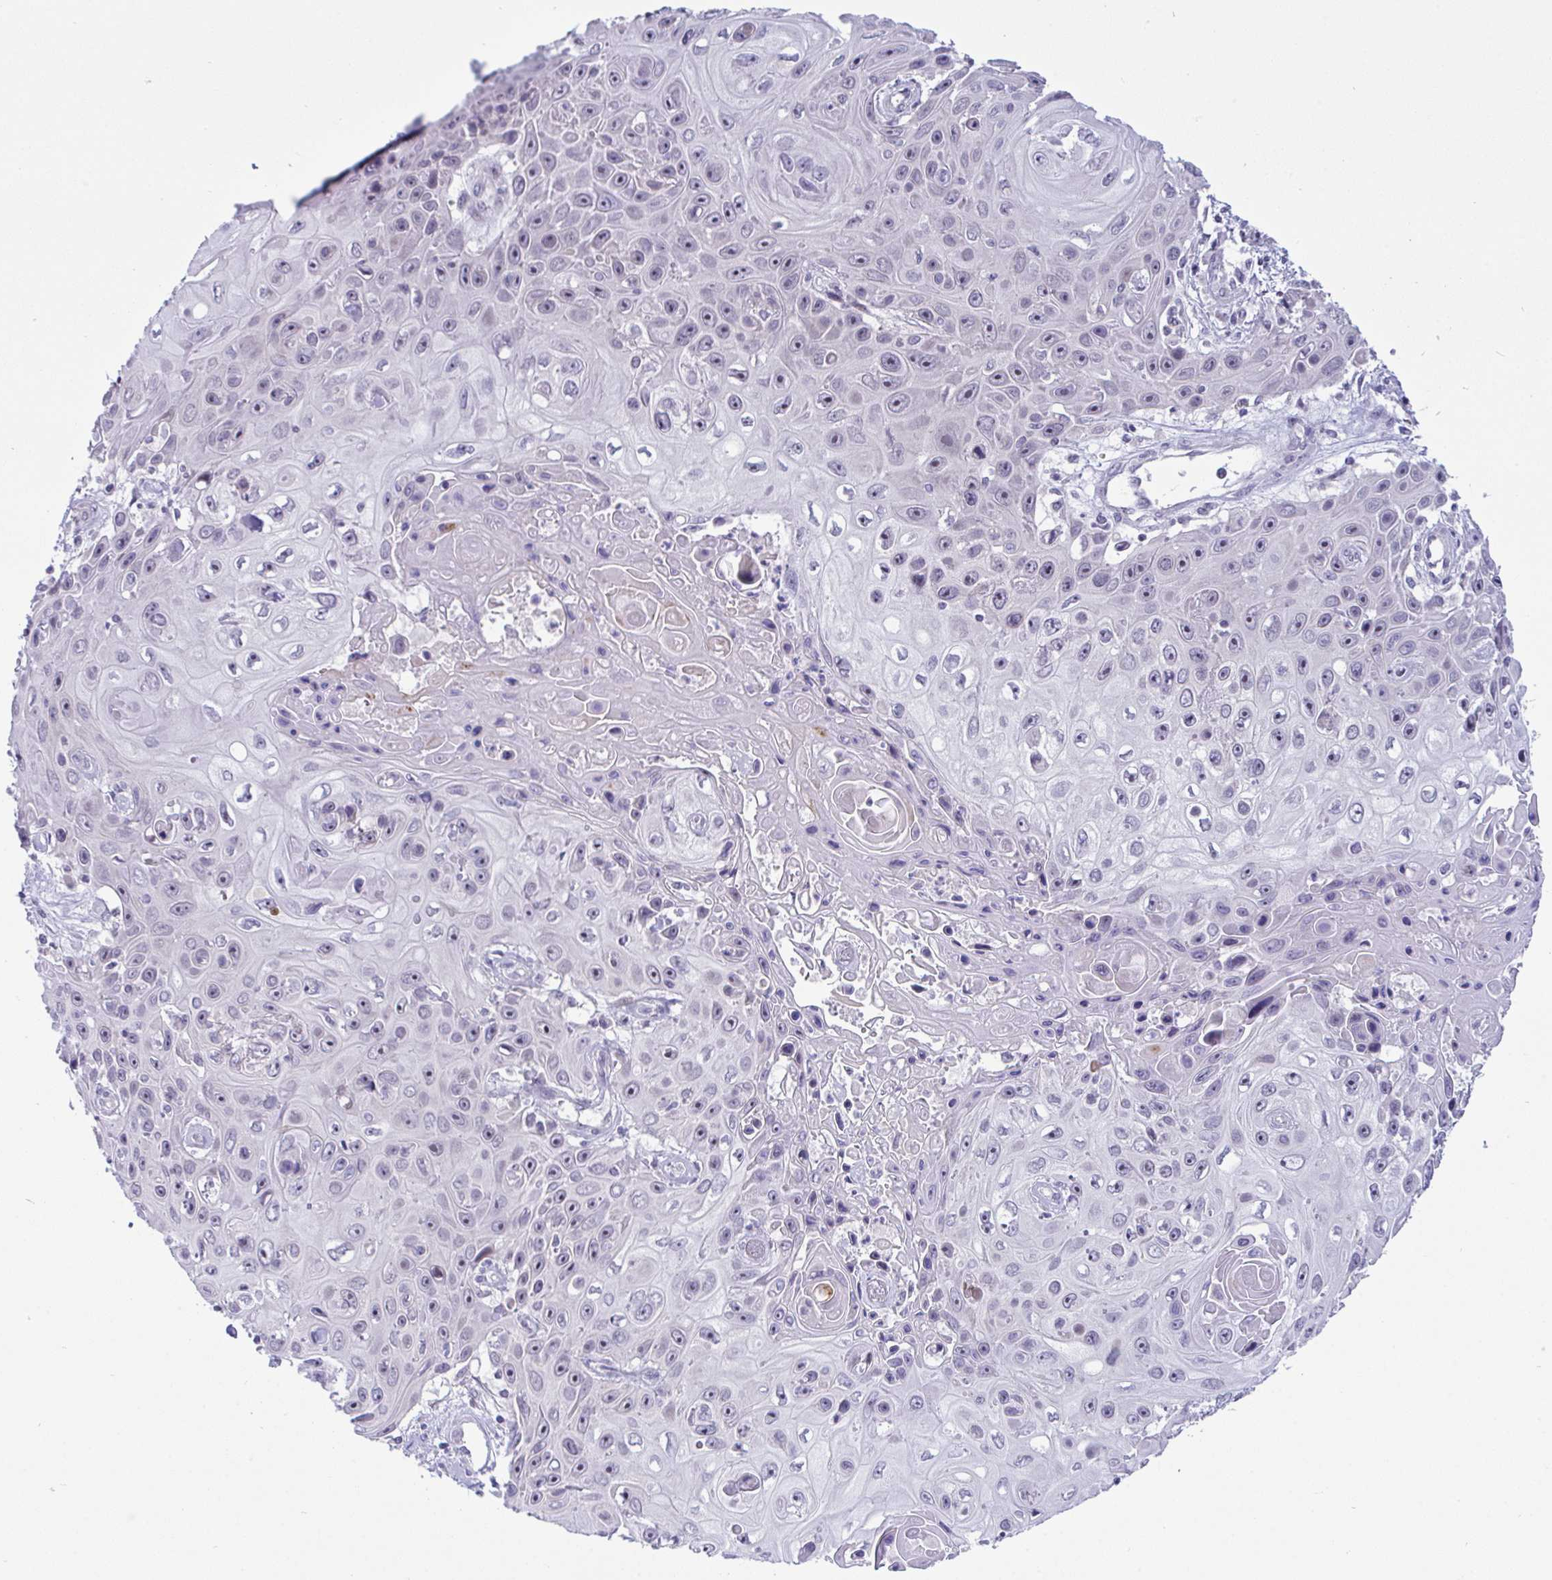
{"staining": {"intensity": "negative", "quantity": "none", "location": "none"}, "tissue": "skin cancer", "cell_type": "Tumor cells", "image_type": "cancer", "snomed": [{"axis": "morphology", "description": "Squamous cell carcinoma, NOS"}, {"axis": "topography", "description": "Skin"}], "caption": "Immunohistochemistry (IHC) histopathology image of human squamous cell carcinoma (skin) stained for a protein (brown), which reveals no expression in tumor cells.", "gene": "USP35", "patient": {"sex": "male", "age": 82}}